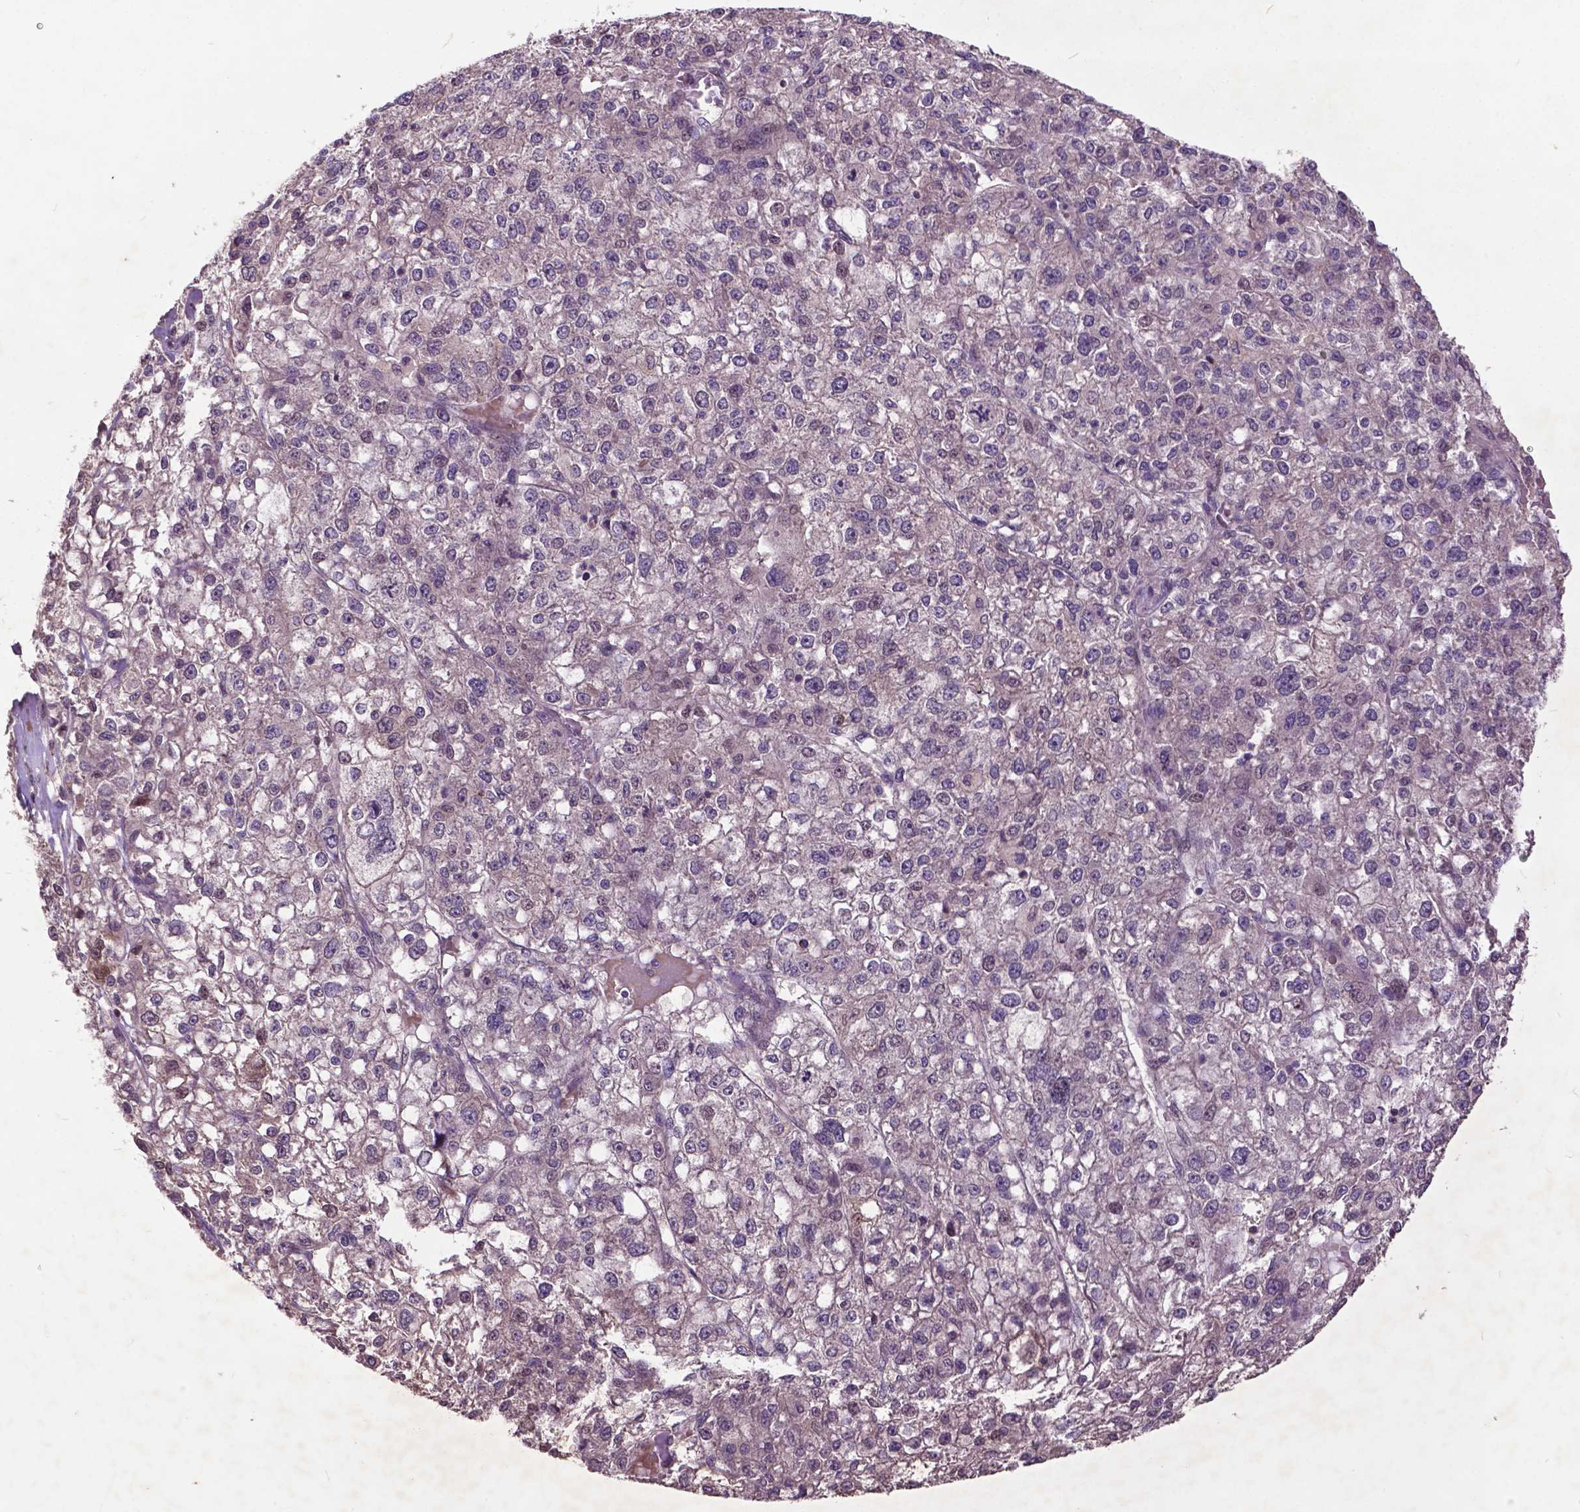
{"staining": {"intensity": "negative", "quantity": "none", "location": "none"}, "tissue": "liver cancer", "cell_type": "Tumor cells", "image_type": "cancer", "snomed": [{"axis": "morphology", "description": "Carcinoma, Hepatocellular, NOS"}, {"axis": "topography", "description": "Liver"}], "caption": "High power microscopy histopathology image of an IHC image of liver hepatocellular carcinoma, revealing no significant positivity in tumor cells.", "gene": "AP1S3", "patient": {"sex": "male", "age": 56}}